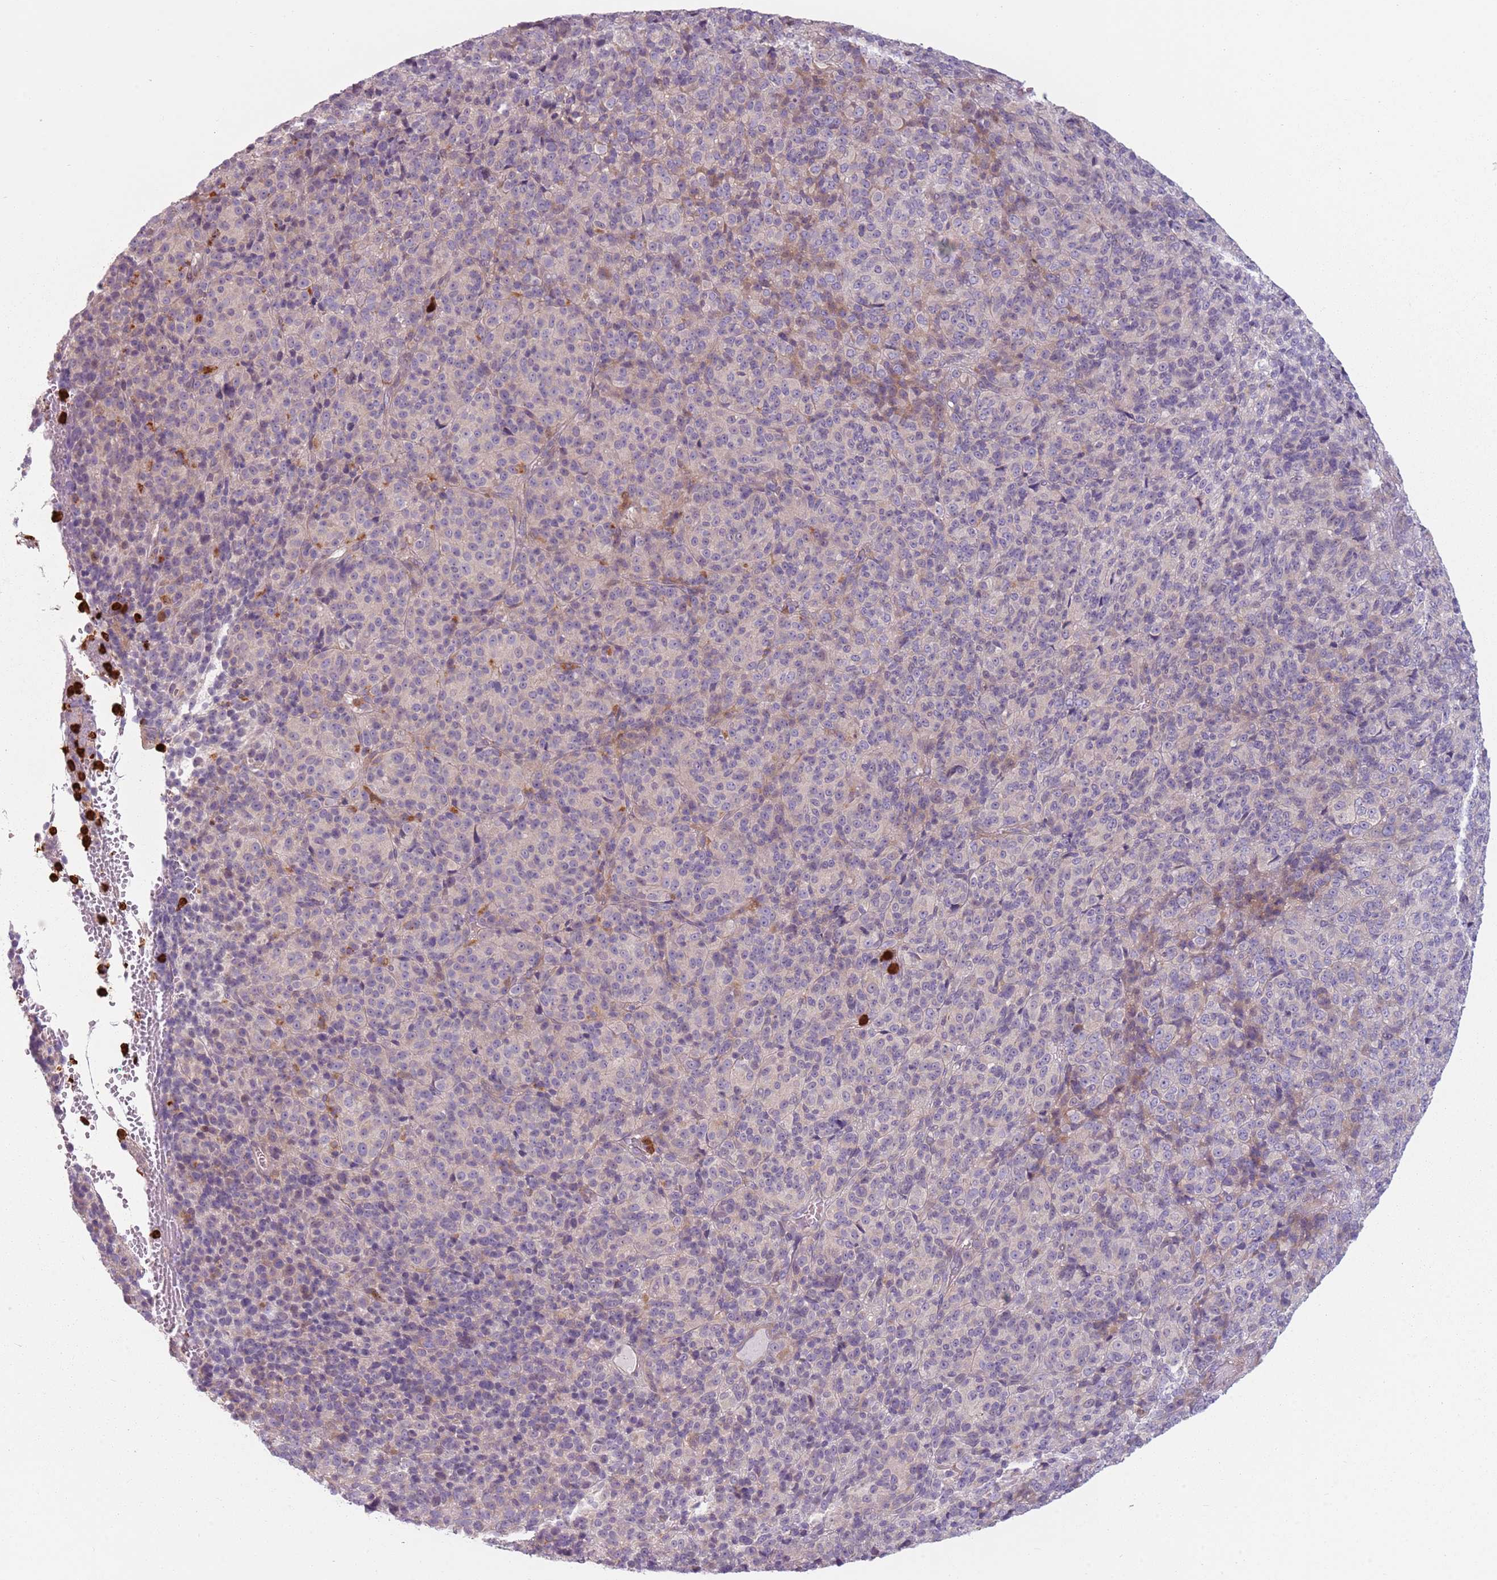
{"staining": {"intensity": "negative", "quantity": "none", "location": "none"}, "tissue": "melanoma", "cell_type": "Tumor cells", "image_type": "cancer", "snomed": [{"axis": "morphology", "description": "Malignant melanoma, Metastatic site"}, {"axis": "topography", "description": "Brain"}], "caption": "Human malignant melanoma (metastatic site) stained for a protein using IHC demonstrates no positivity in tumor cells.", "gene": "SPAG4", "patient": {"sex": "female", "age": 56}}